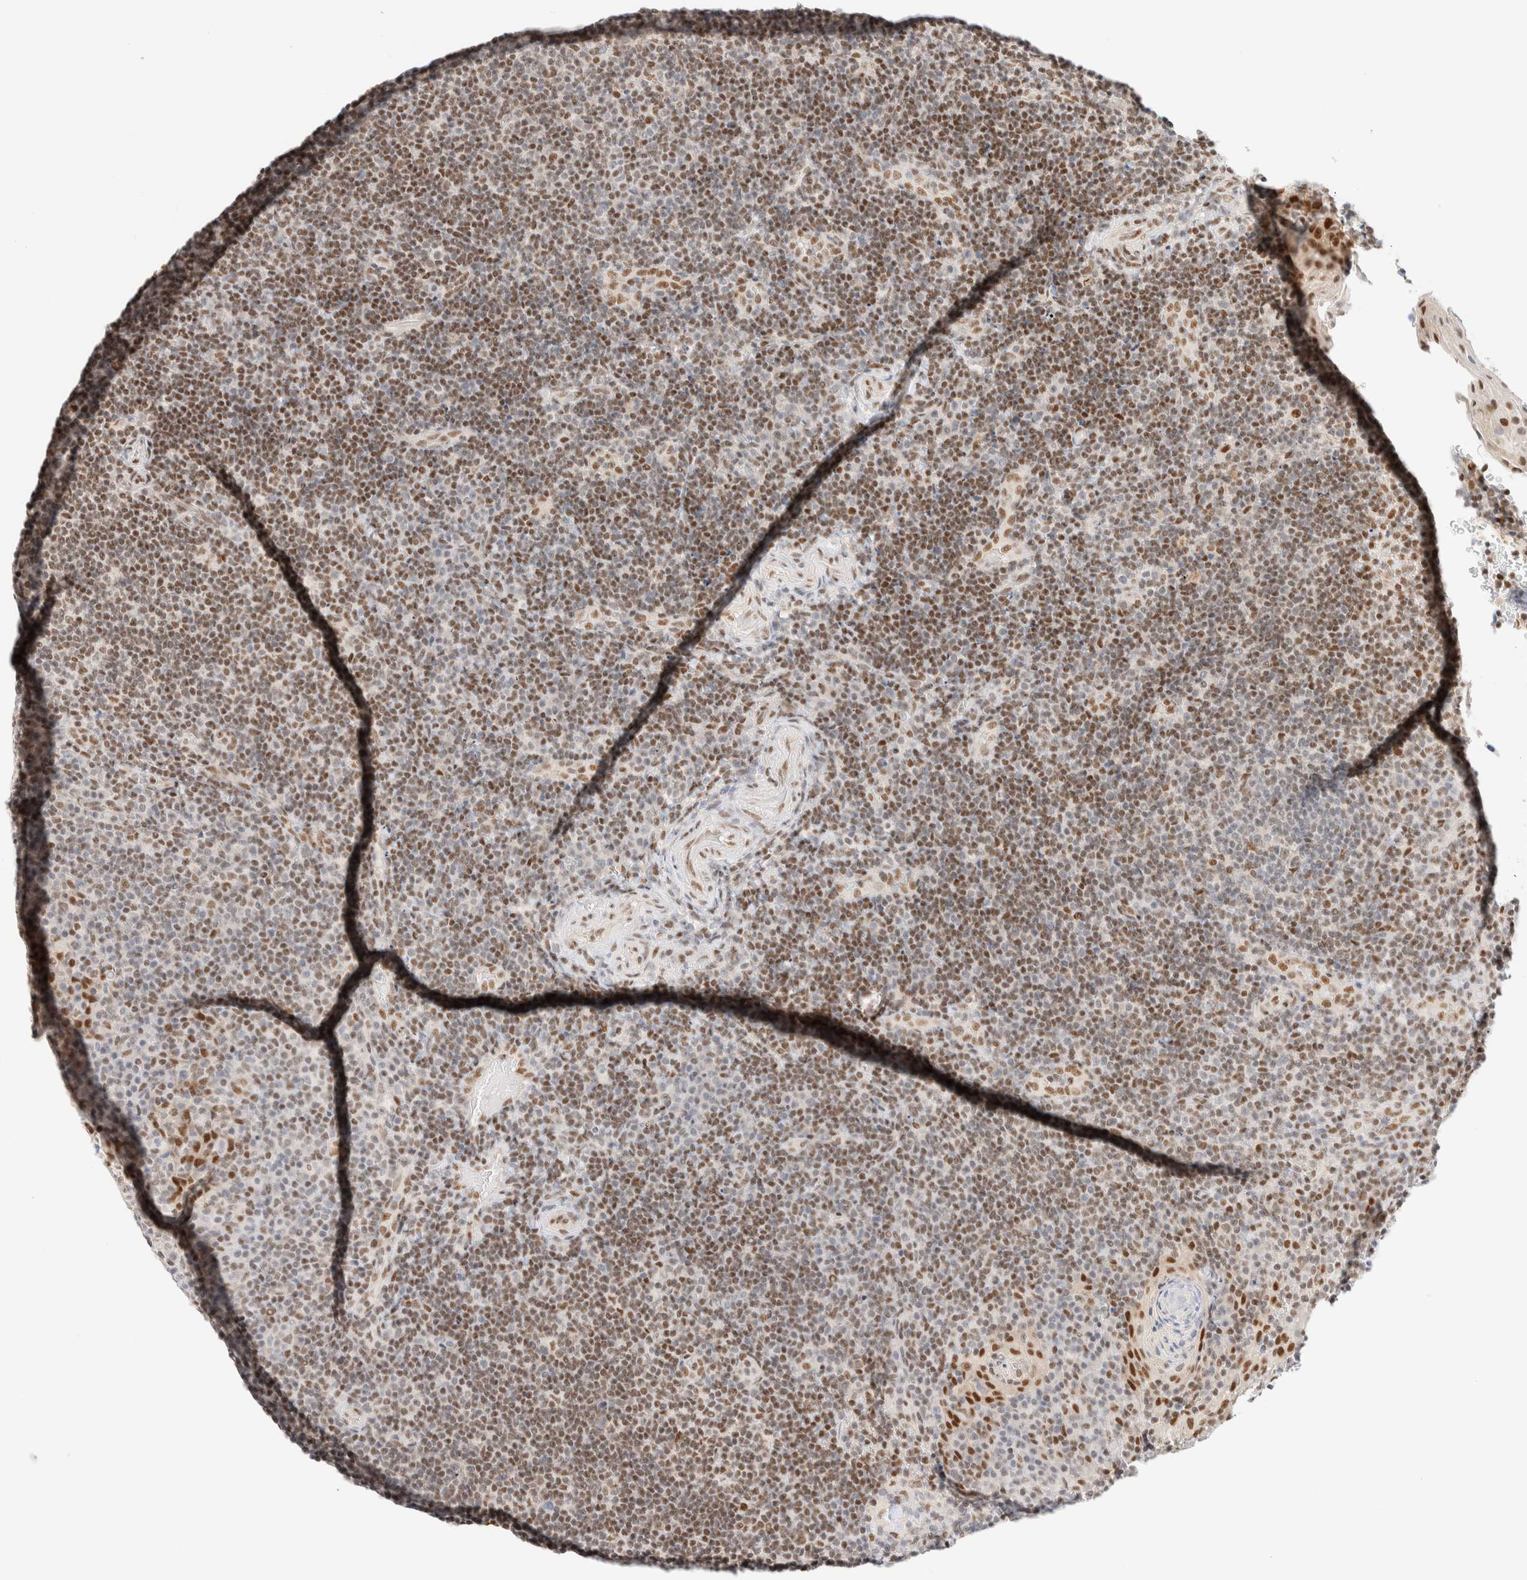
{"staining": {"intensity": "moderate", "quantity": ">75%", "location": "nuclear"}, "tissue": "lymphoma", "cell_type": "Tumor cells", "image_type": "cancer", "snomed": [{"axis": "morphology", "description": "Malignant lymphoma, non-Hodgkin's type, High grade"}, {"axis": "topography", "description": "Tonsil"}], "caption": "Brown immunohistochemical staining in malignant lymphoma, non-Hodgkin's type (high-grade) shows moderate nuclear positivity in about >75% of tumor cells.", "gene": "PYGO2", "patient": {"sex": "female", "age": 36}}